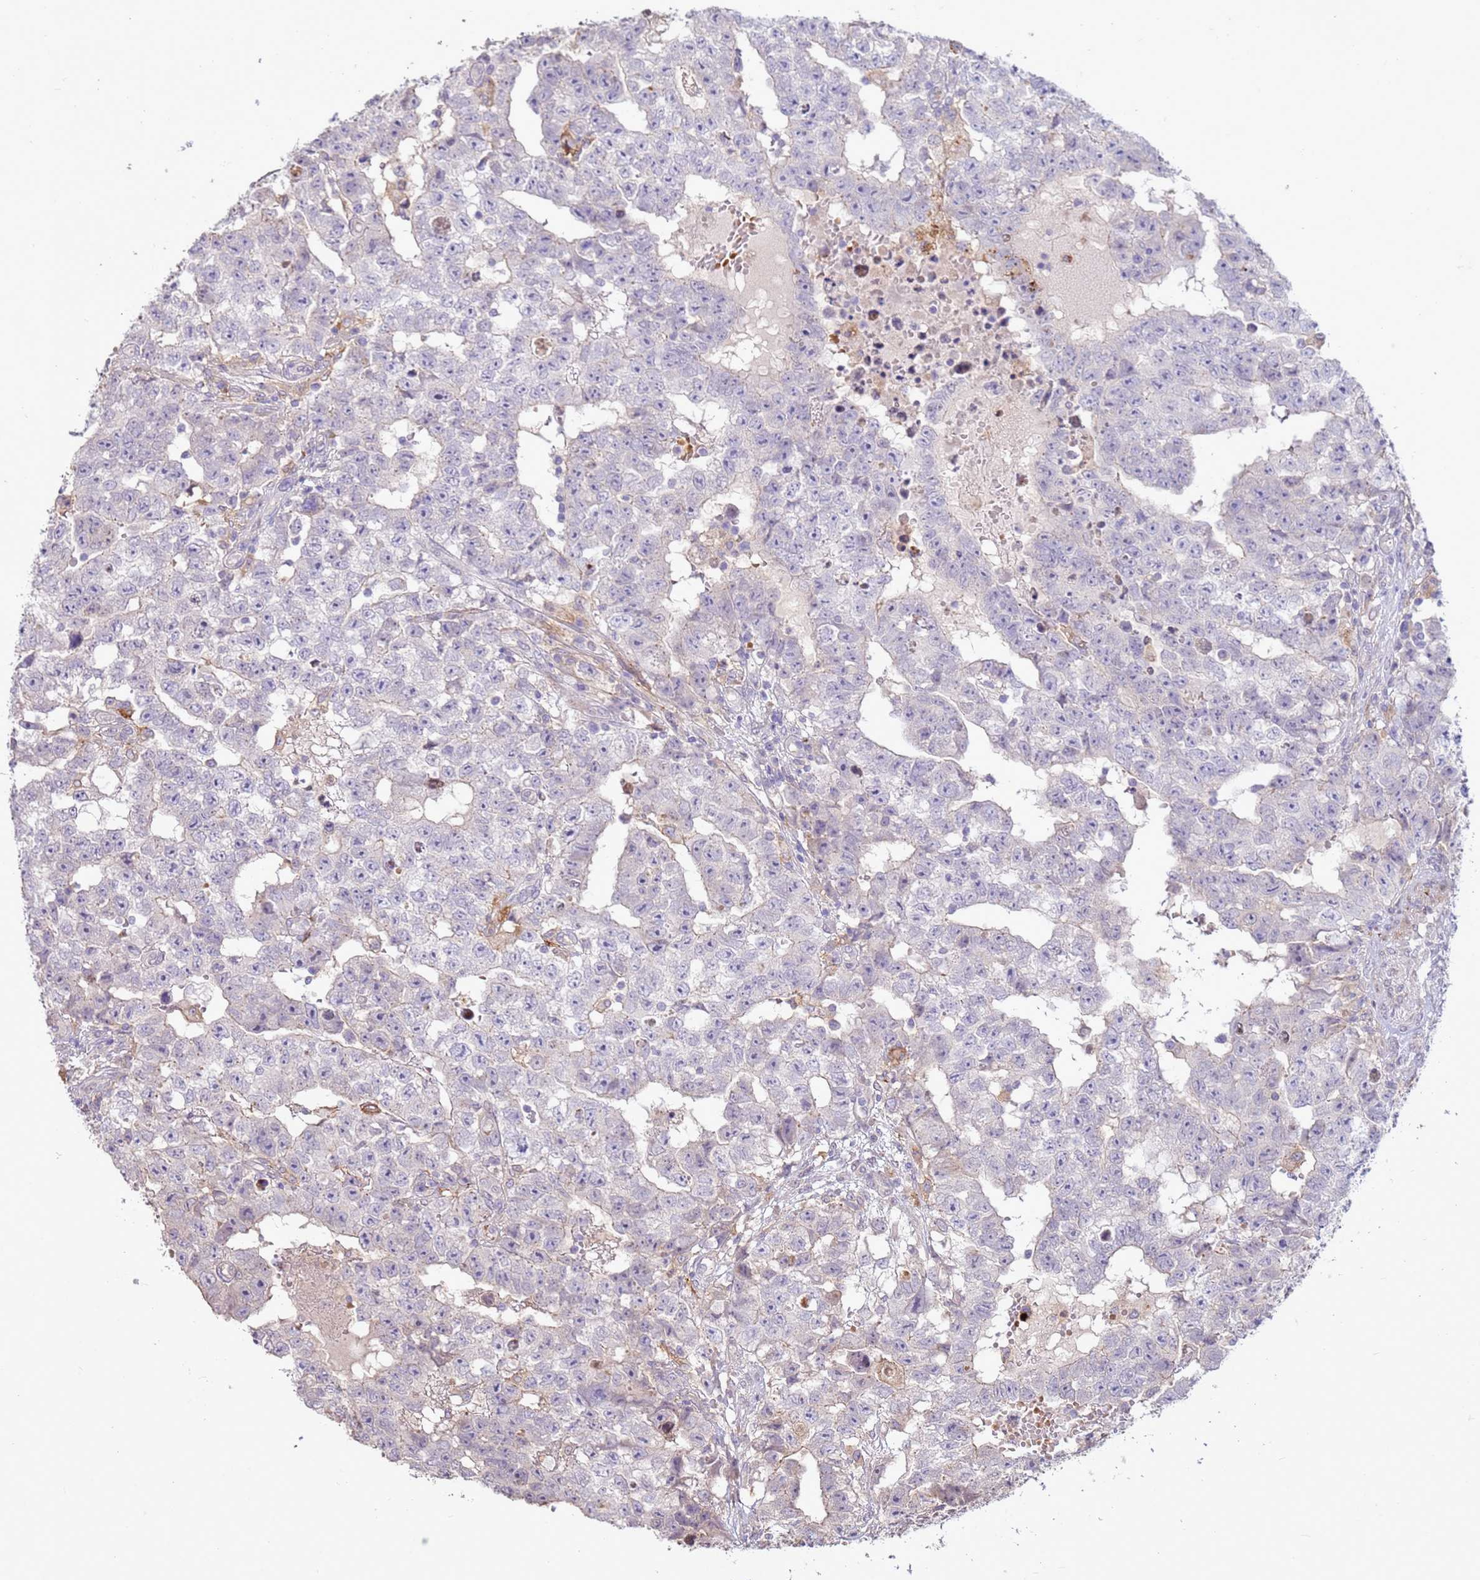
{"staining": {"intensity": "negative", "quantity": "none", "location": "none"}, "tissue": "testis cancer", "cell_type": "Tumor cells", "image_type": "cancer", "snomed": [{"axis": "morphology", "description": "Carcinoma, Embryonal, NOS"}, {"axis": "topography", "description": "Testis"}], "caption": "The histopathology image exhibits no staining of tumor cells in testis embryonal carcinoma.", "gene": "LGI4", "patient": {"sex": "male", "age": 25}}